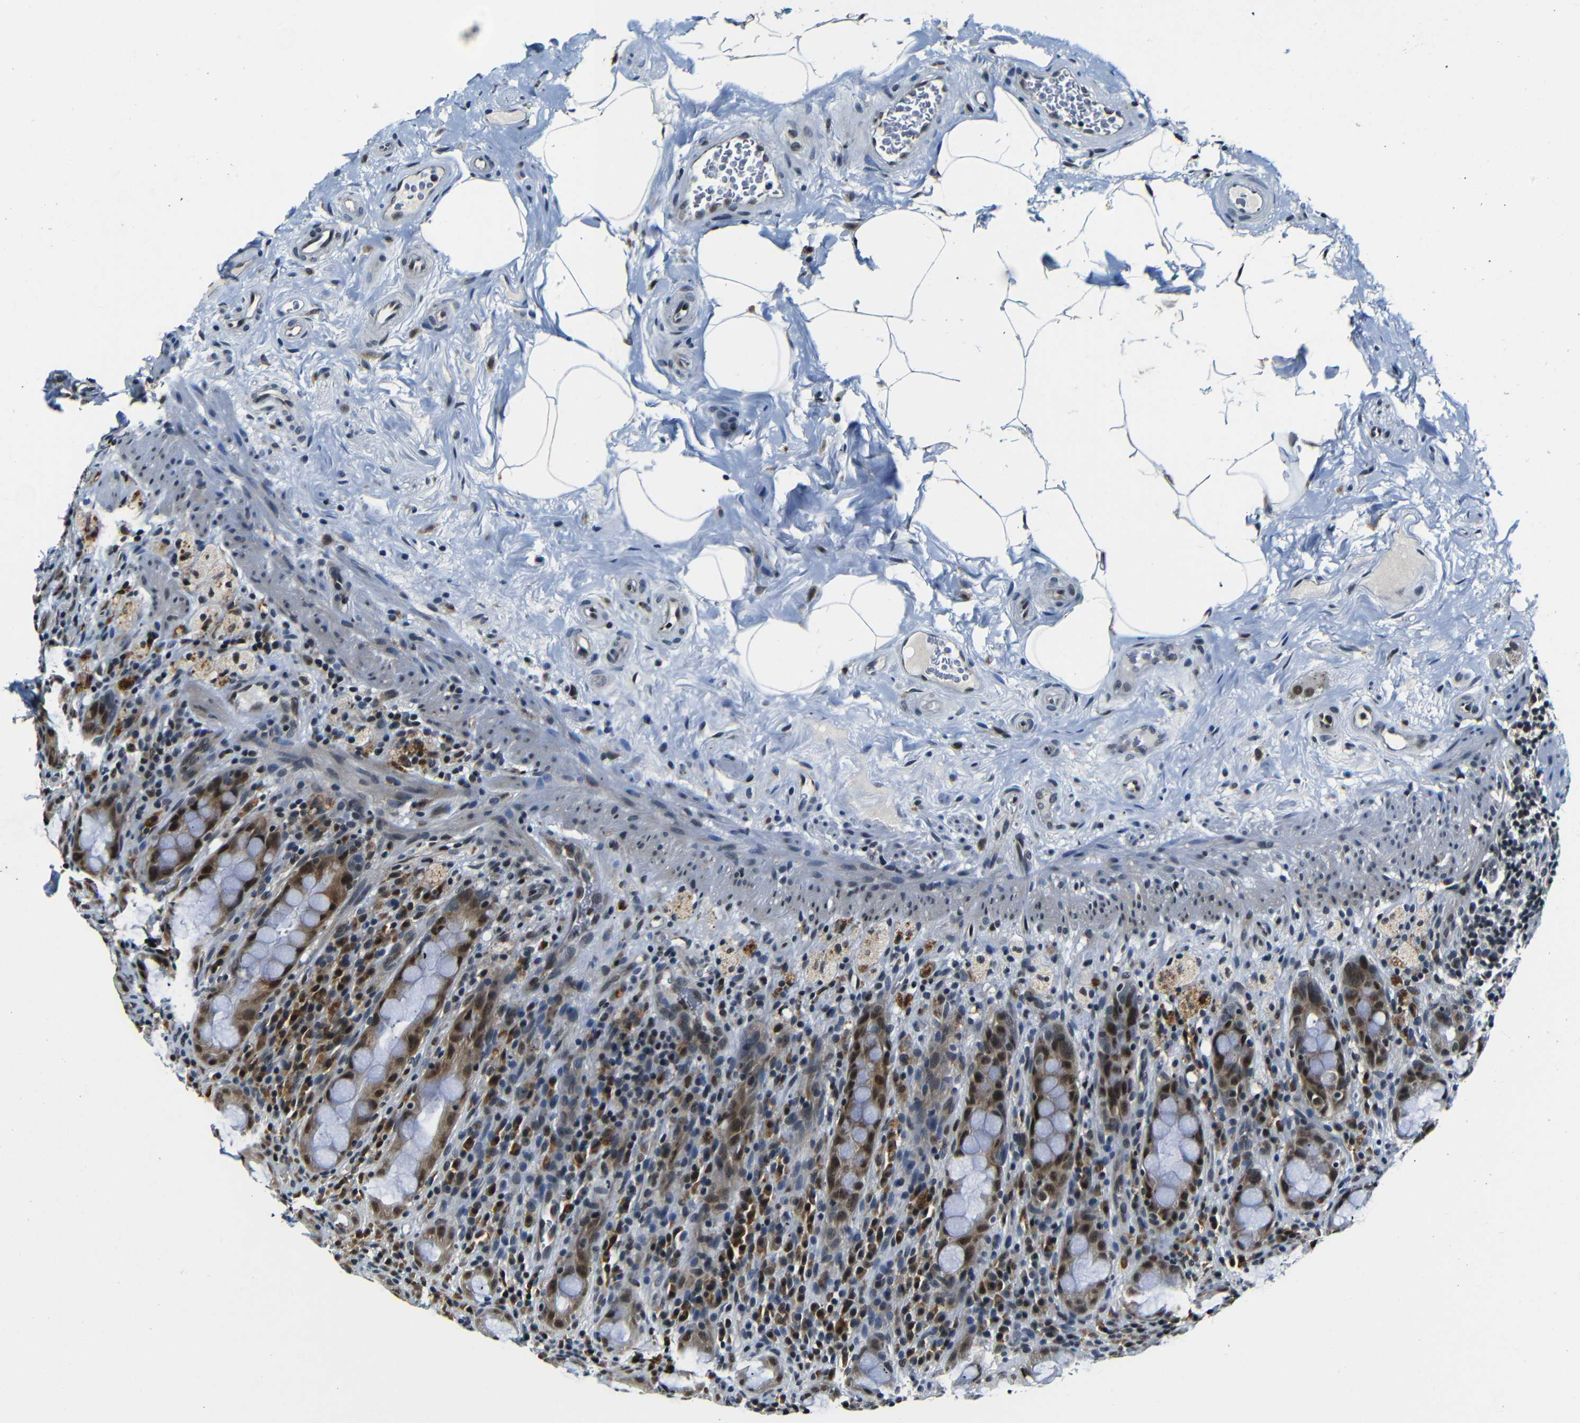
{"staining": {"intensity": "moderate", "quantity": ">75%", "location": "cytoplasmic/membranous,nuclear"}, "tissue": "rectum", "cell_type": "Glandular cells", "image_type": "normal", "snomed": [{"axis": "morphology", "description": "Normal tissue, NOS"}, {"axis": "topography", "description": "Rectum"}], "caption": "Moderate cytoplasmic/membranous,nuclear protein positivity is present in about >75% of glandular cells in rectum.", "gene": "FOXD4L1", "patient": {"sex": "male", "age": 44}}